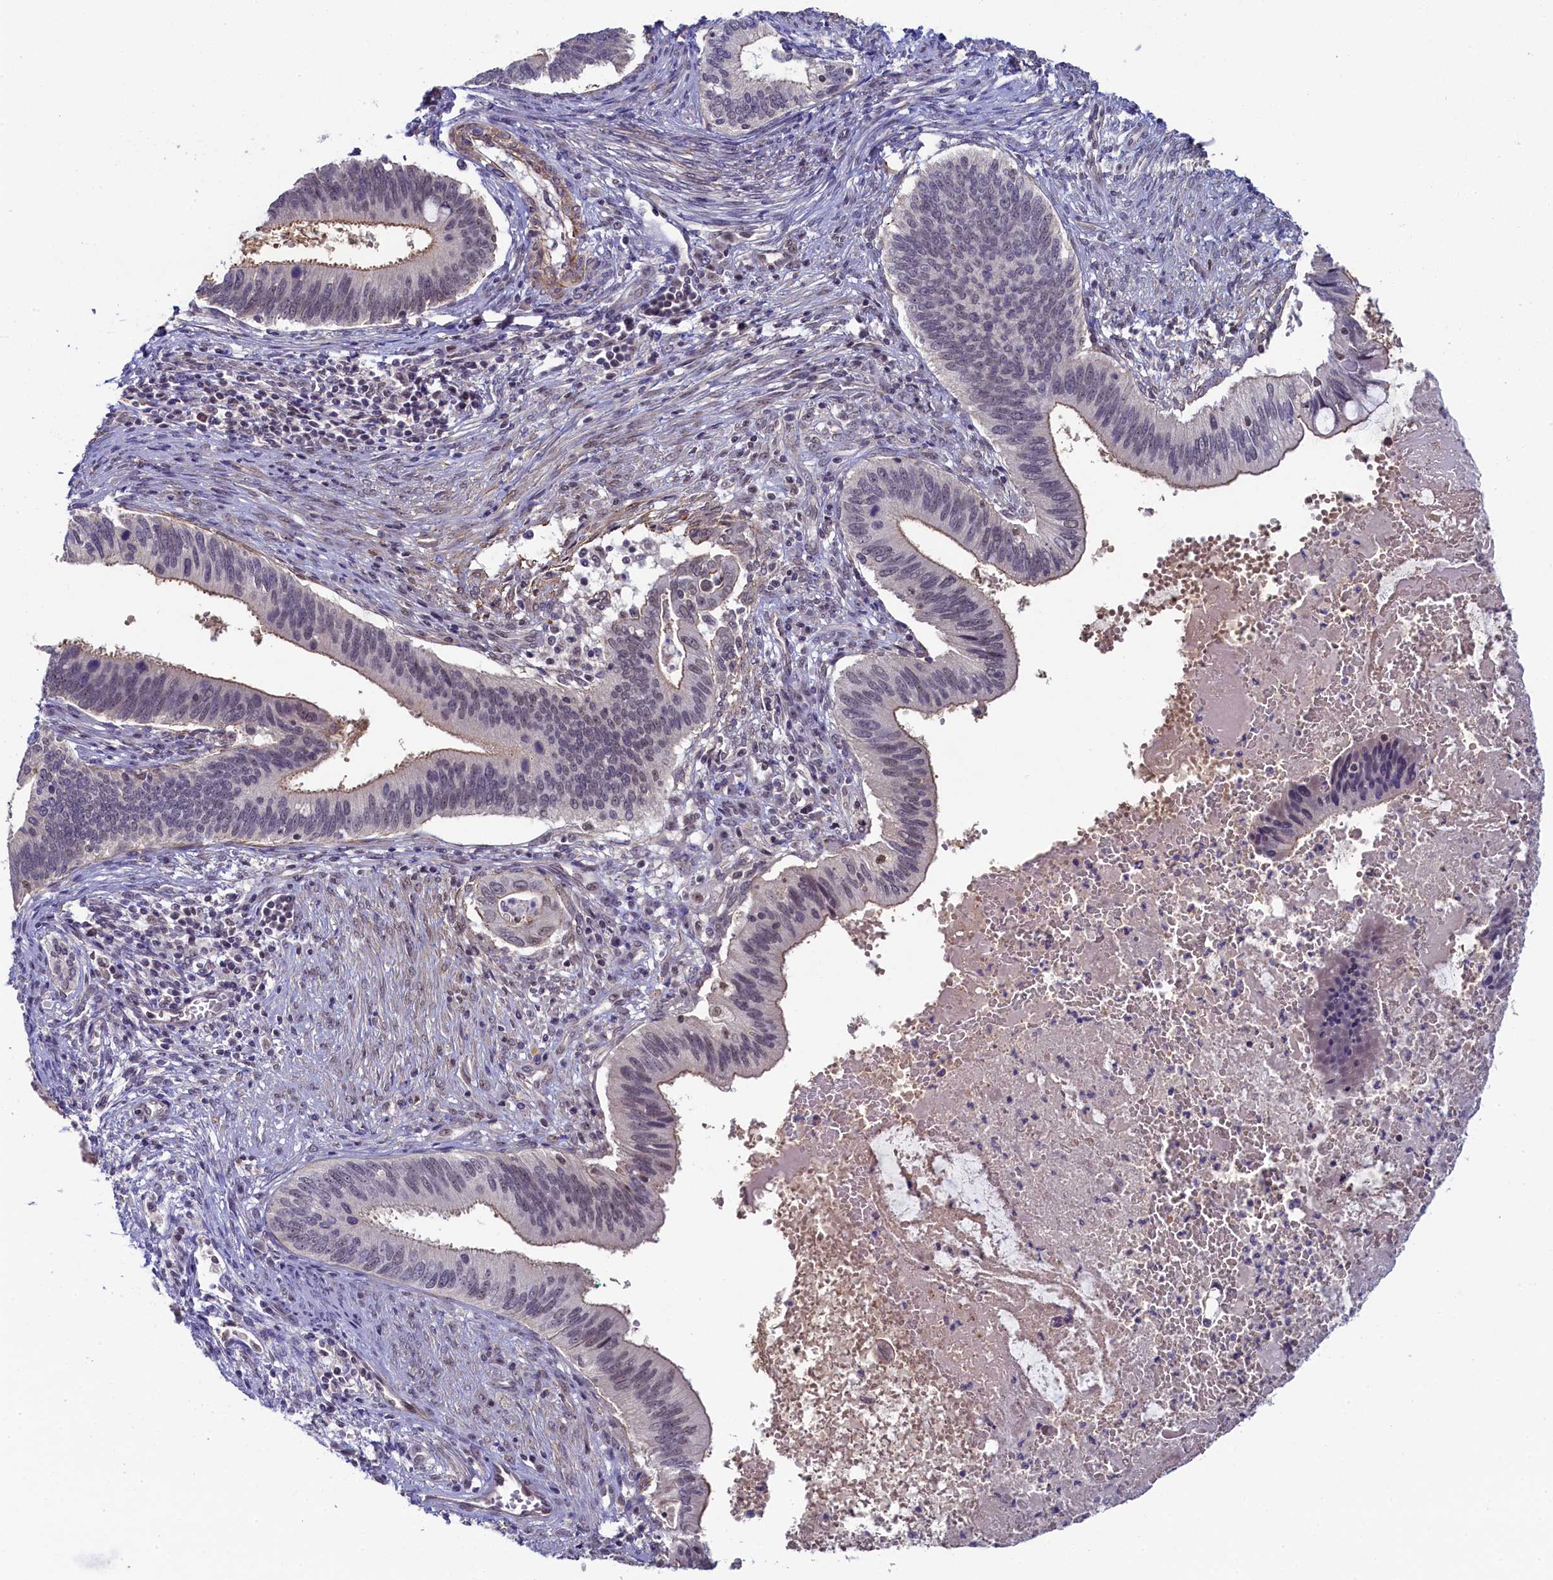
{"staining": {"intensity": "moderate", "quantity": "<25%", "location": "cytoplasmic/membranous"}, "tissue": "cervical cancer", "cell_type": "Tumor cells", "image_type": "cancer", "snomed": [{"axis": "morphology", "description": "Adenocarcinoma, NOS"}, {"axis": "topography", "description": "Cervix"}], "caption": "Immunohistochemistry (IHC) staining of cervical cancer (adenocarcinoma), which displays low levels of moderate cytoplasmic/membranous staining in approximately <25% of tumor cells indicating moderate cytoplasmic/membranous protein staining. The staining was performed using DAB (3,3'-diaminobenzidine) (brown) for protein detection and nuclei were counterstained in hematoxylin (blue).", "gene": "INTS14", "patient": {"sex": "female", "age": 42}}